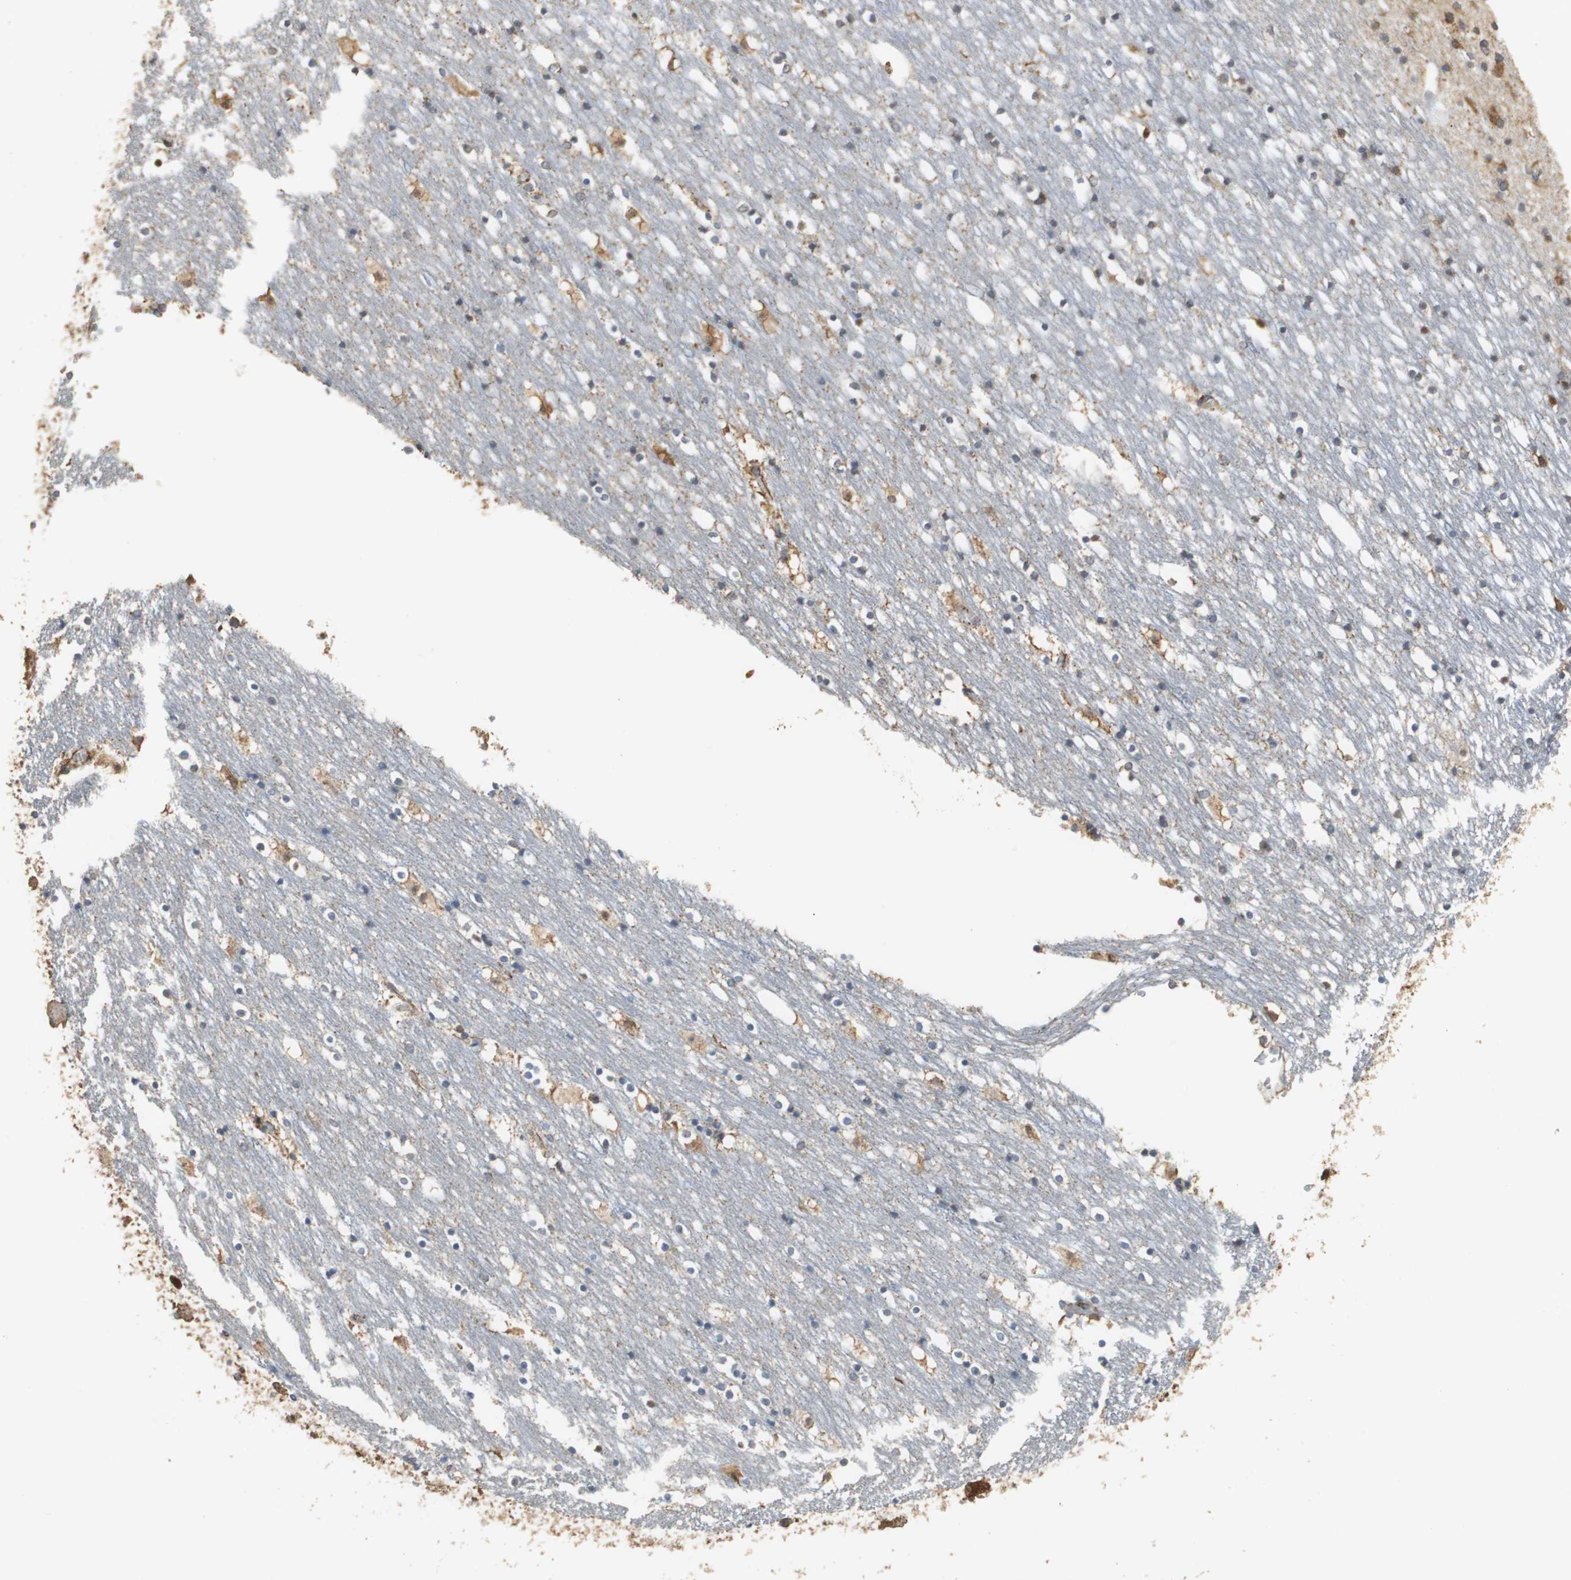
{"staining": {"intensity": "weak", "quantity": "25%-75%", "location": "cytoplasmic/membranous"}, "tissue": "caudate", "cell_type": "Glial cells", "image_type": "normal", "snomed": [{"axis": "morphology", "description": "Normal tissue, NOS"}, {"axis": "topography", "description": "Lateral ventricle wall"}], "caption": "Protein analysis of benign caudate demonstrates weak cytoplasmic/membranous positivity in approximately 25%-75% of glial cells.", "gene": "NNT", "patient": {"sex": "male", "age": 45}}